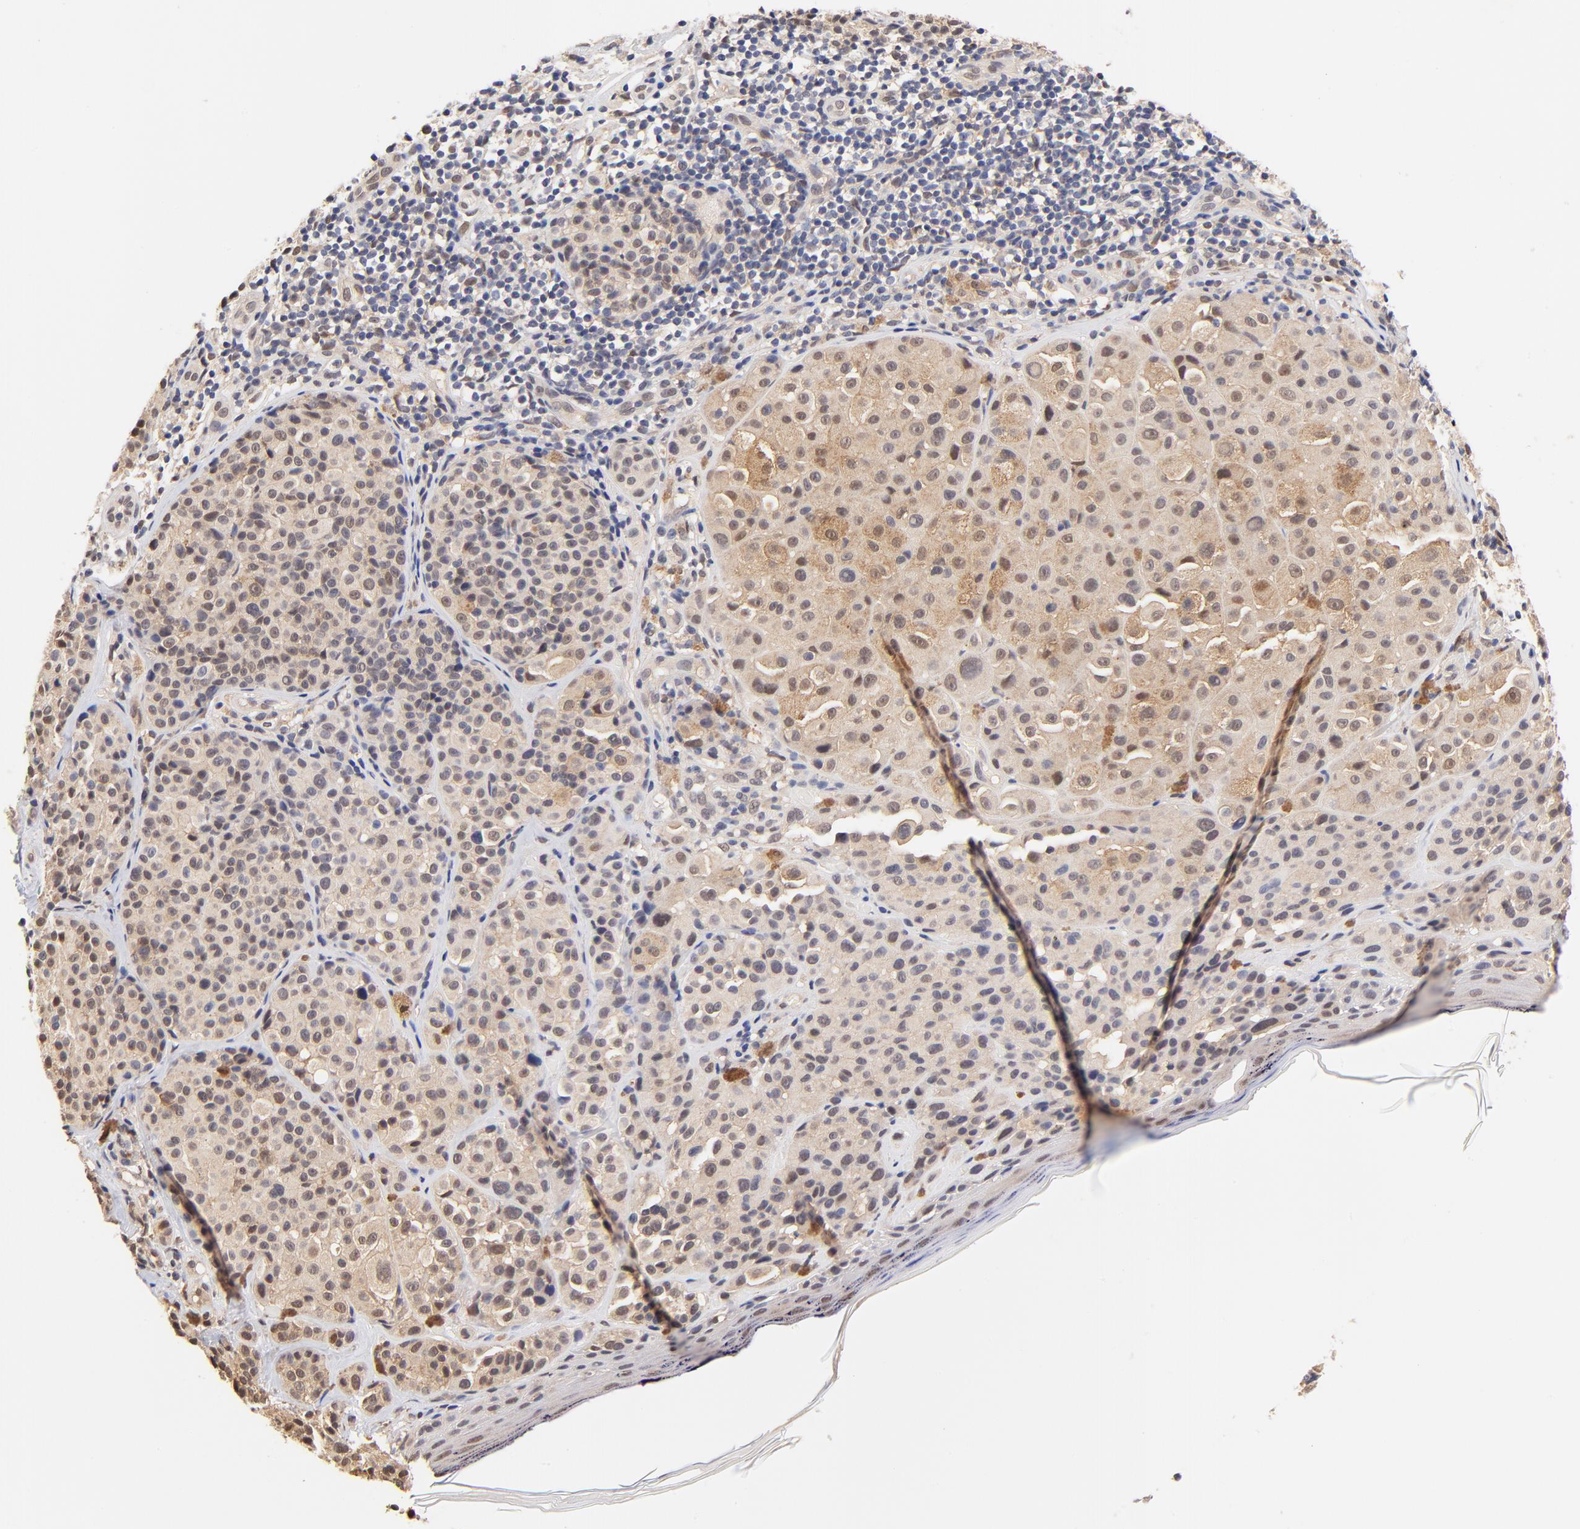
{"staining": {"intensity": "weak", "quantity": "<25%", "location": "cytoplasmic/membranous,nuclear"}, "tissue": "melanoma", "cell_type": "Tumor cells", "image_type": "cancer", "snomed": [{"axis": "morphology", "description": "Malignant melanoma, NOS"}, {"axis": "topography", "description": "Skin"}], "caption": "This is an IHC image of human malignant melanoma. There is no staining in tumor cells.", "gene": "TXNL1", "patient": {"sex": "female", "age": 75}}